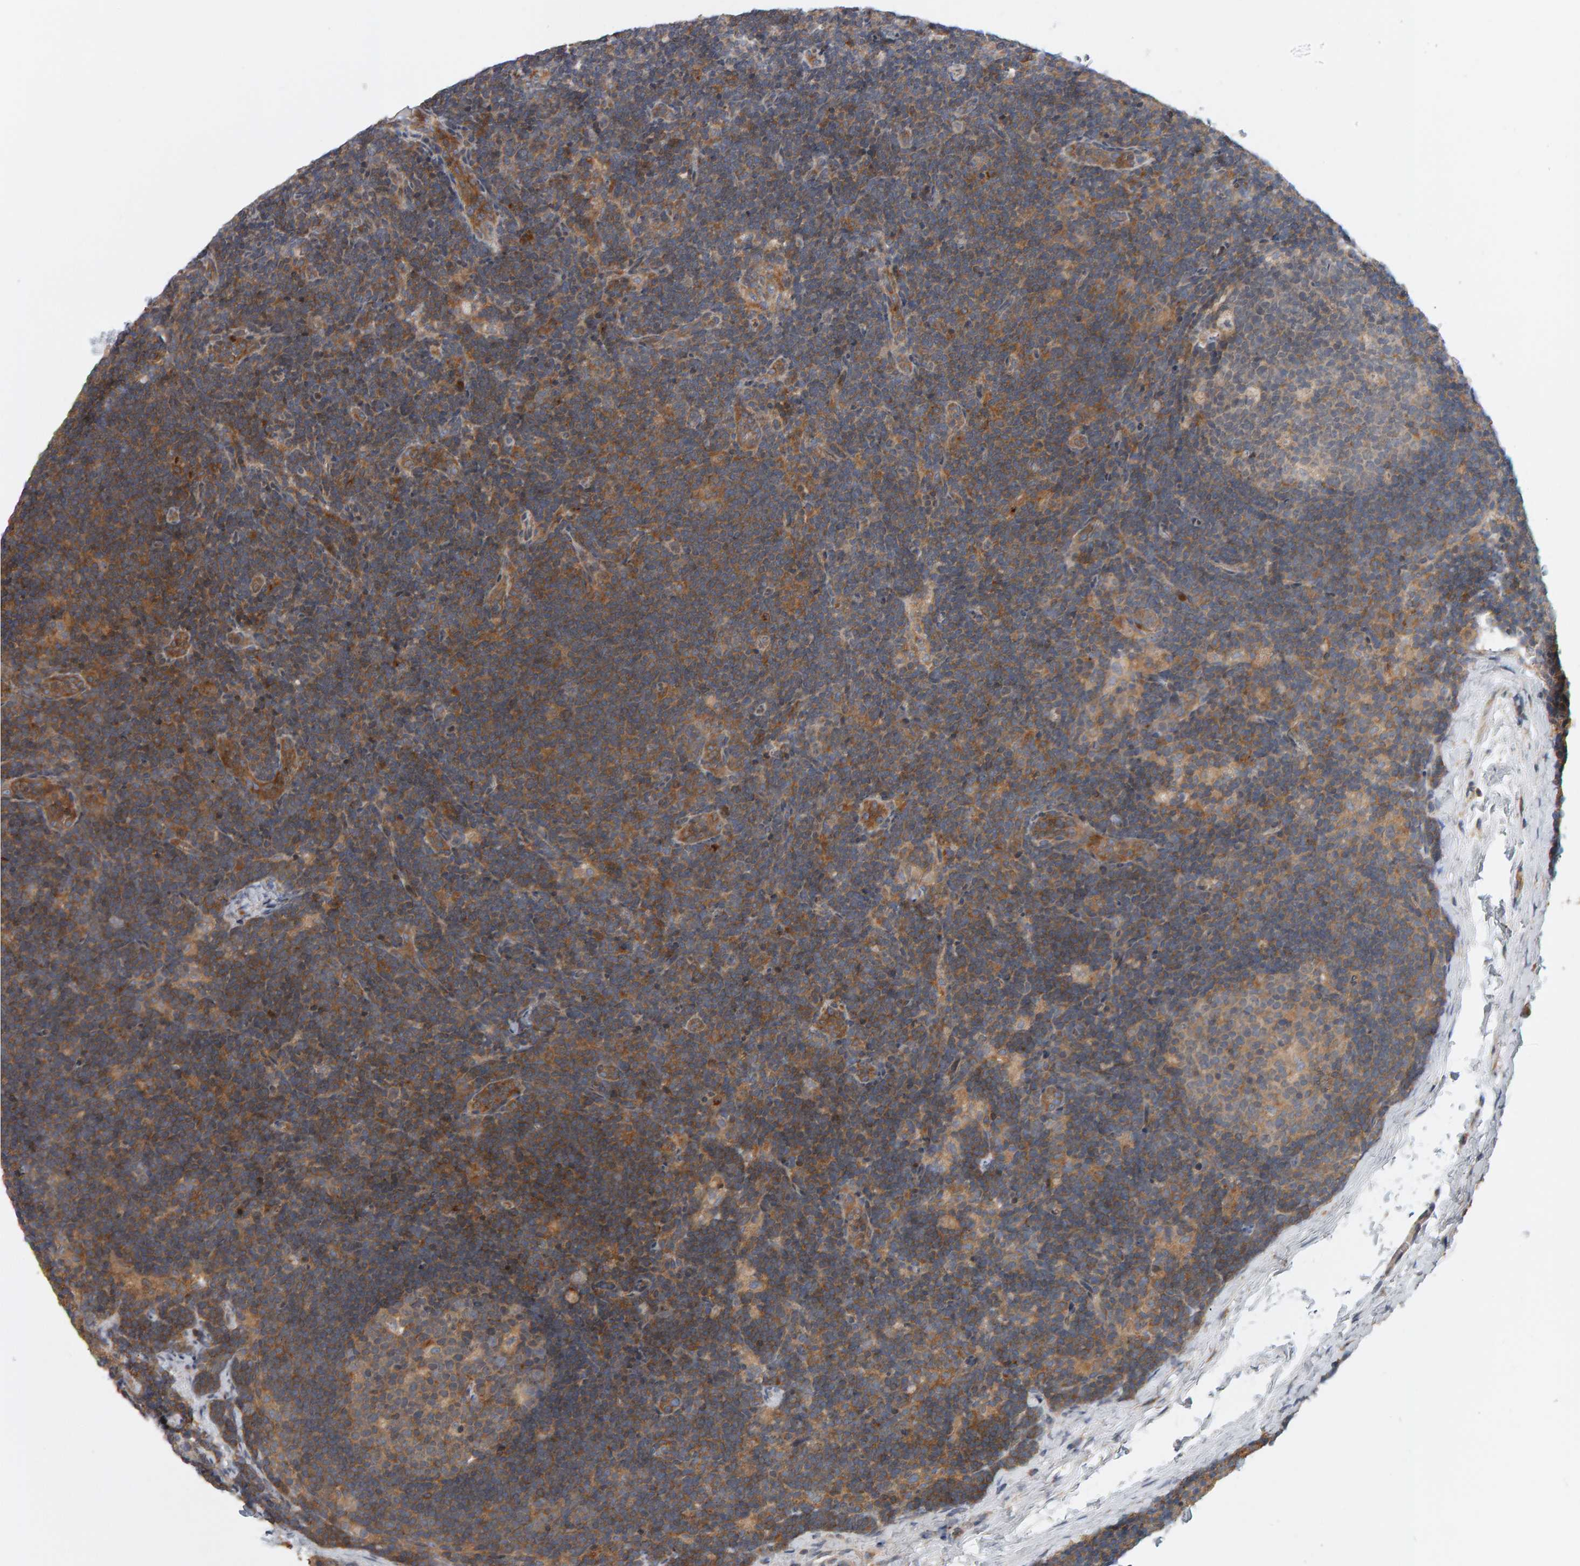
{"staining": {"intensity": "weak", "quantity": ">75%", "location": "cytoplasmic/membranous"}, "tissue": "lymph node", "cell_type": "Germinal center cells", "image_type": "normal", "snomed": [{"axis": "morphology", "description": "Normal tissue, NOS"}, {"axis": "topography", "description": "Lymph node"}], "caption": "A brown stain shows weak cytoplasmic/membranous positivity of a protein in germinal center cells of benign human lymph node. (DAB = brown stain, brightfield microscopy at high magnification).", "gene": "C9orf72", "patient": {"sex": "female", "age": 22}}